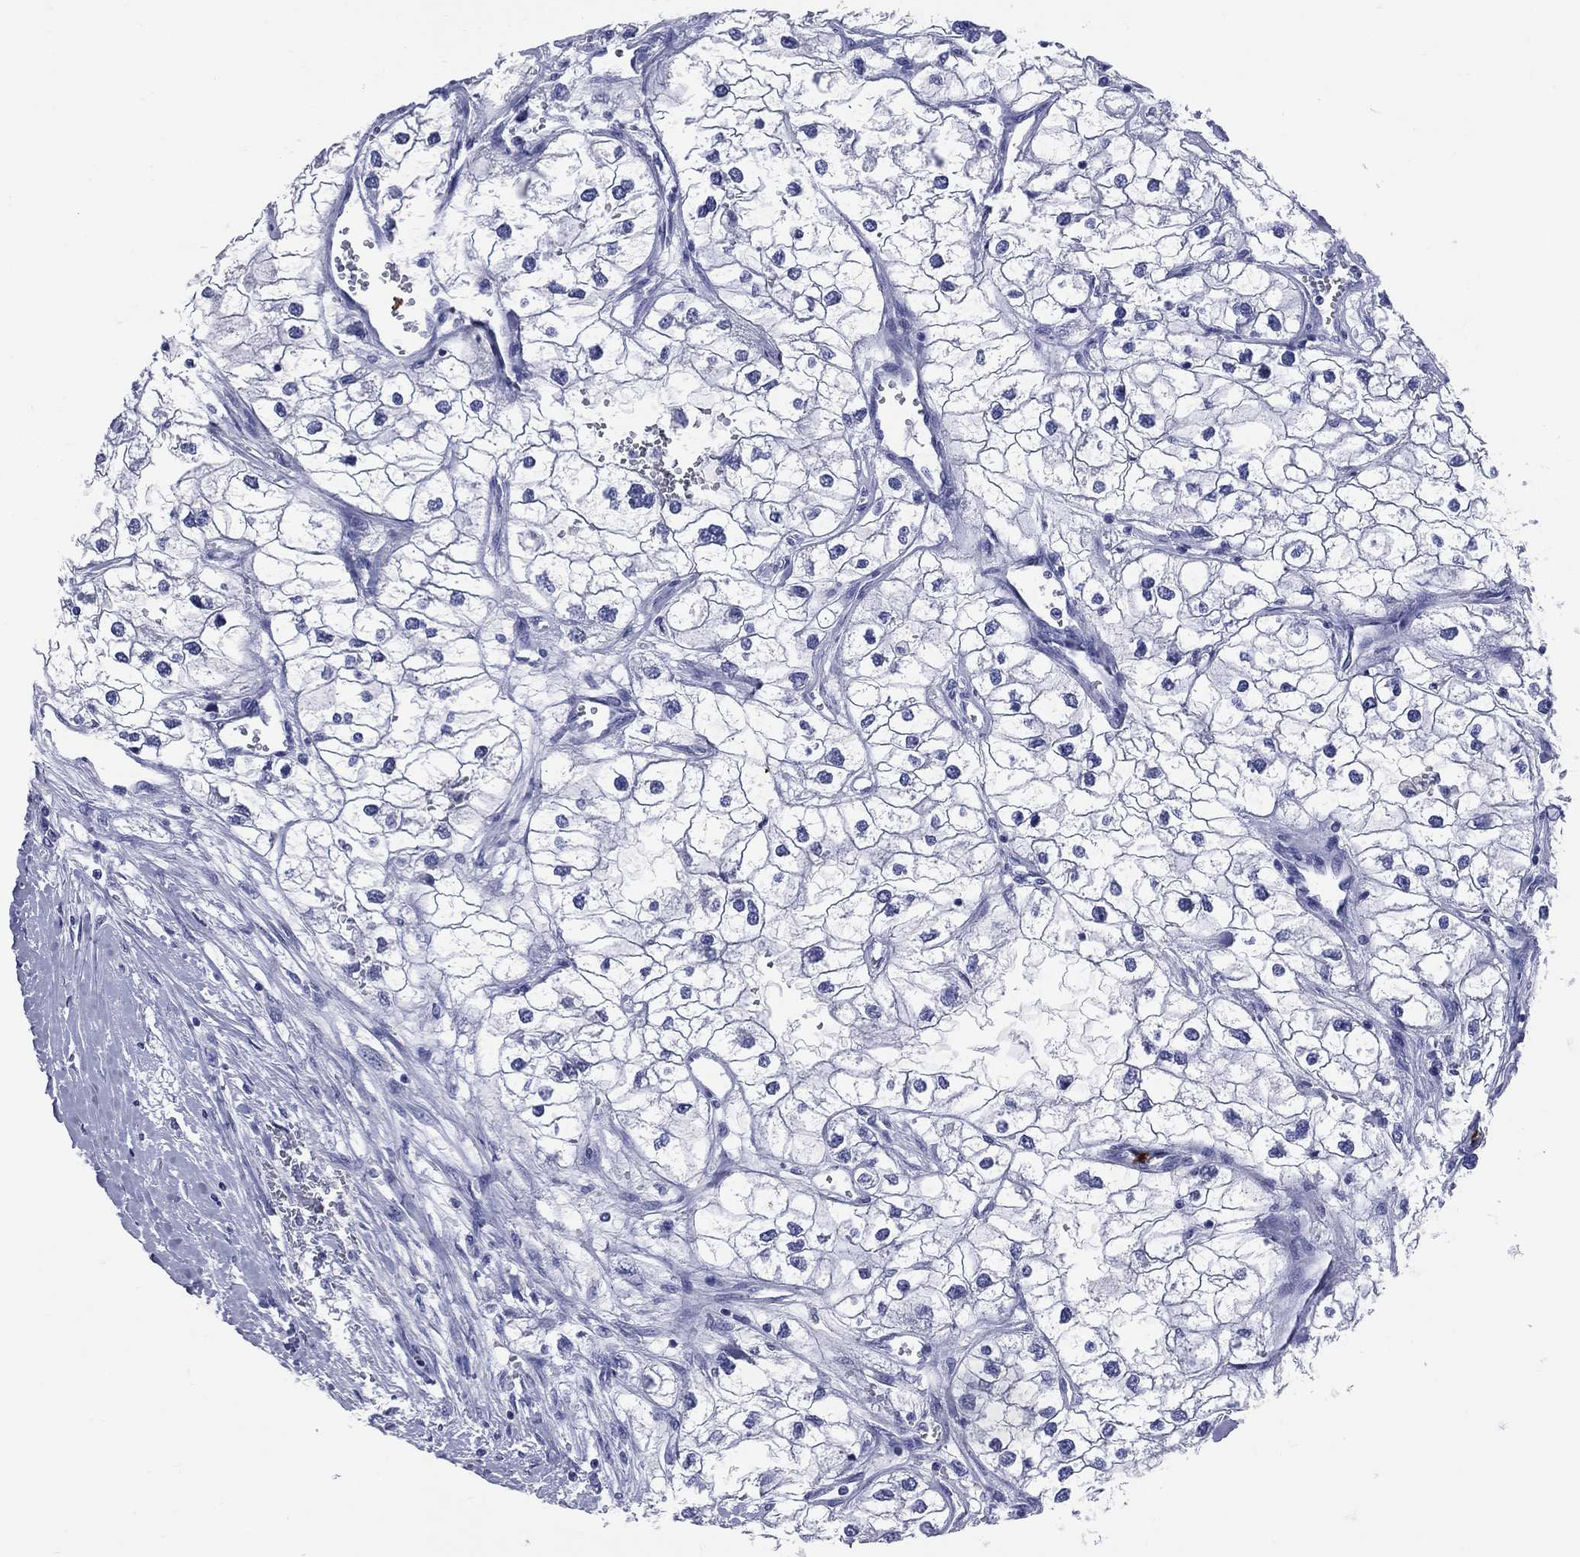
{"staining": {"intensity": "negative", "quantity": "none", "location": "none"}, "tissue": "renal cancer", "cell_type": "Tumor cells", "image_type": "cancer", "snomed": [{"axis": "morphology", "description": "Adenocarcinoma, NOS"}, {"axis": "topography", "description": "Kidney"}], "caption": "Tumor cells show no significant staining in adenocarcinoma (renal).", "gene": "PGLYRP1", "patient": {"sex": "male", "age": 59}}